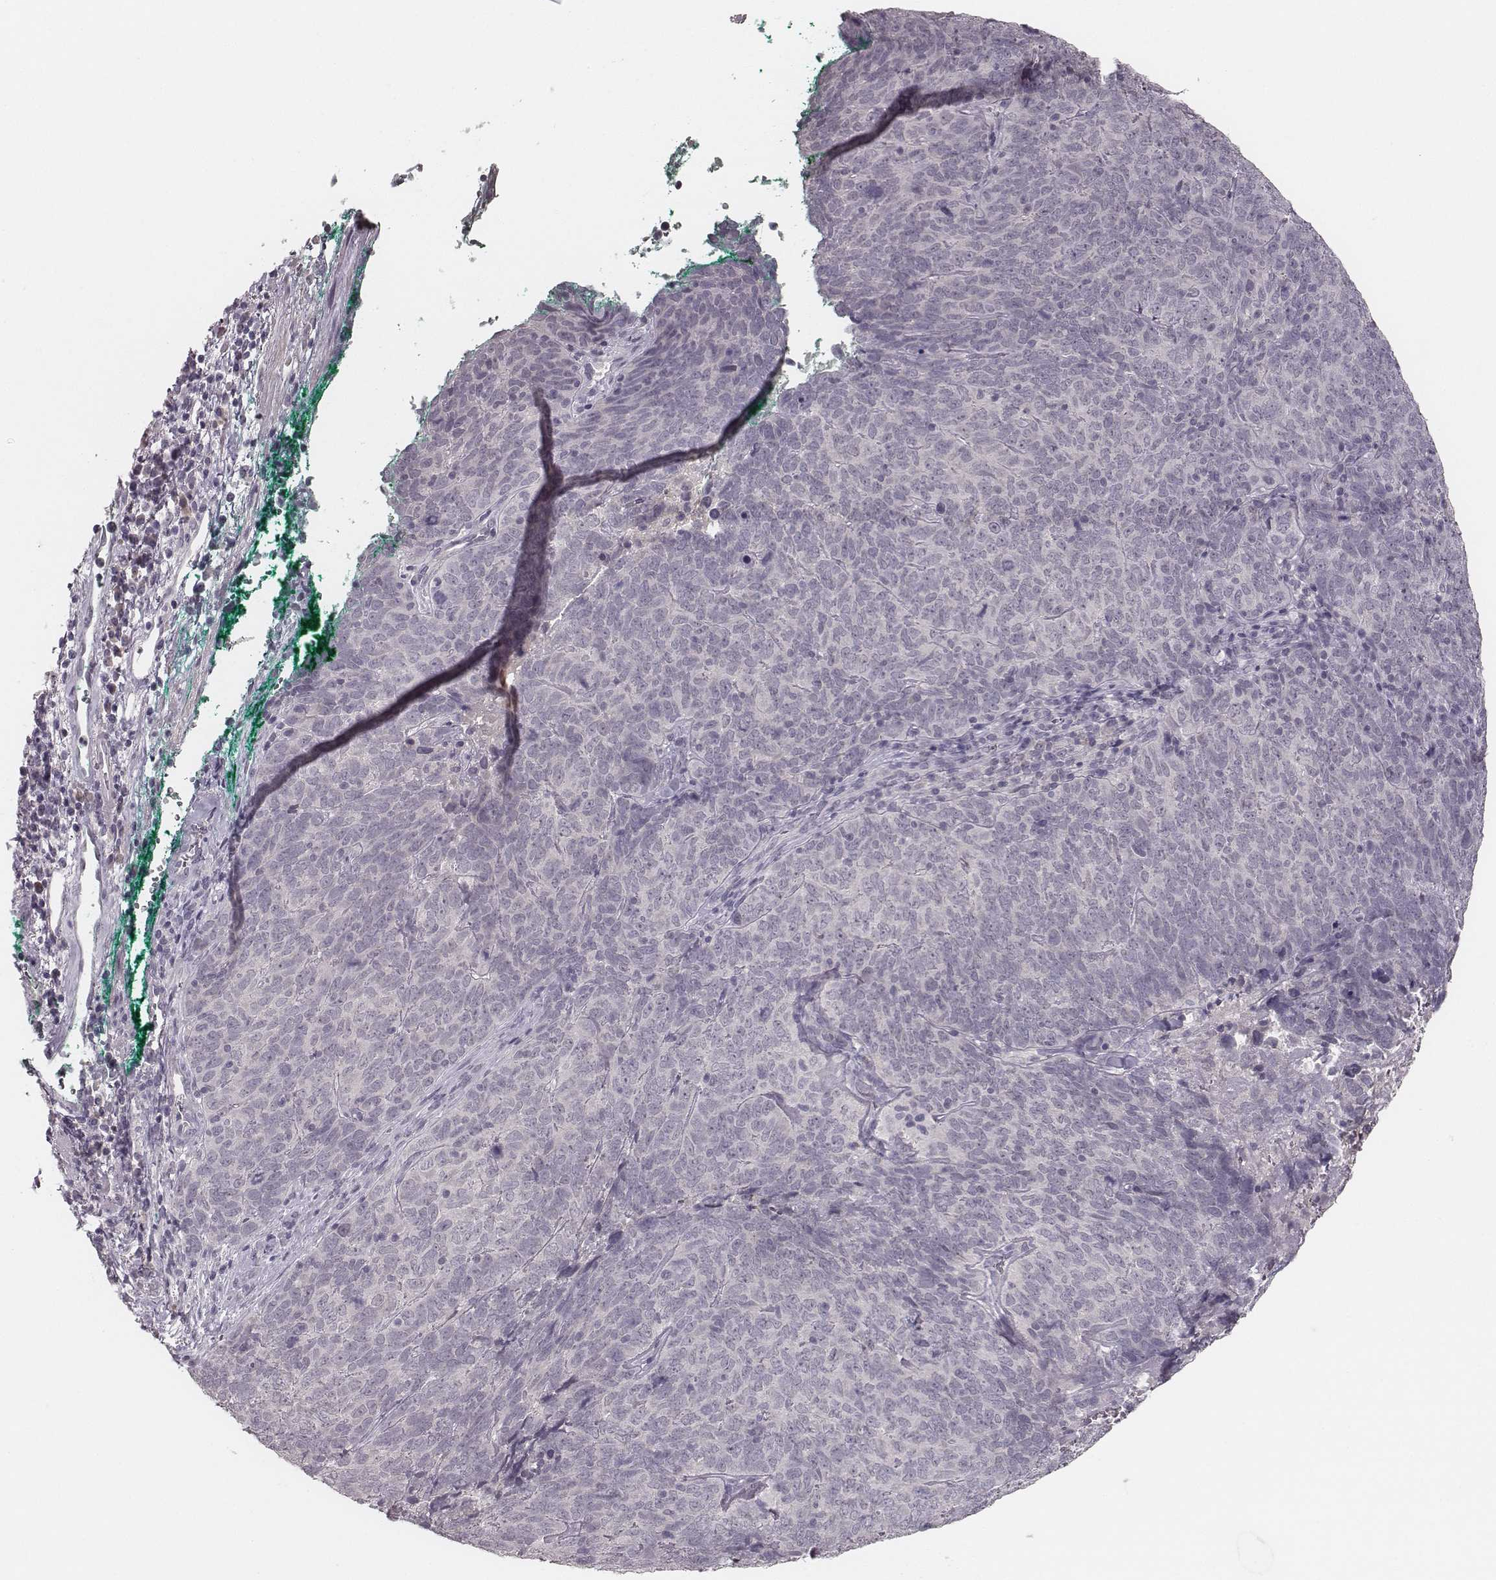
{"staining": {"intensity": "negative", "quantity": "none", "location": "none"}, "tissue": "skin cancer", "cell_type": "Tumor cells", "image_type": "cancer", "snomed": [{"axis": "morphology", "description": "Squamous cell carcinoma, NOS"}, {"axis": "topography", "description": "Skin"}, {"axis": "topography", "description": "Anal"}], "caption": "Immunohistochemical staining of skin cancer (squamous cell carcinoma) reveals no significant positivity in tumor cells. (Stains: DAB (3,3'-diaminobenzidine) immunohistochemistry (IHC) with hematoxylin counter stain, Microscopy: brightfield microscopy at high magnification).", "gene": "LY6K", "patient": {"sex": "female", "age": 51}}